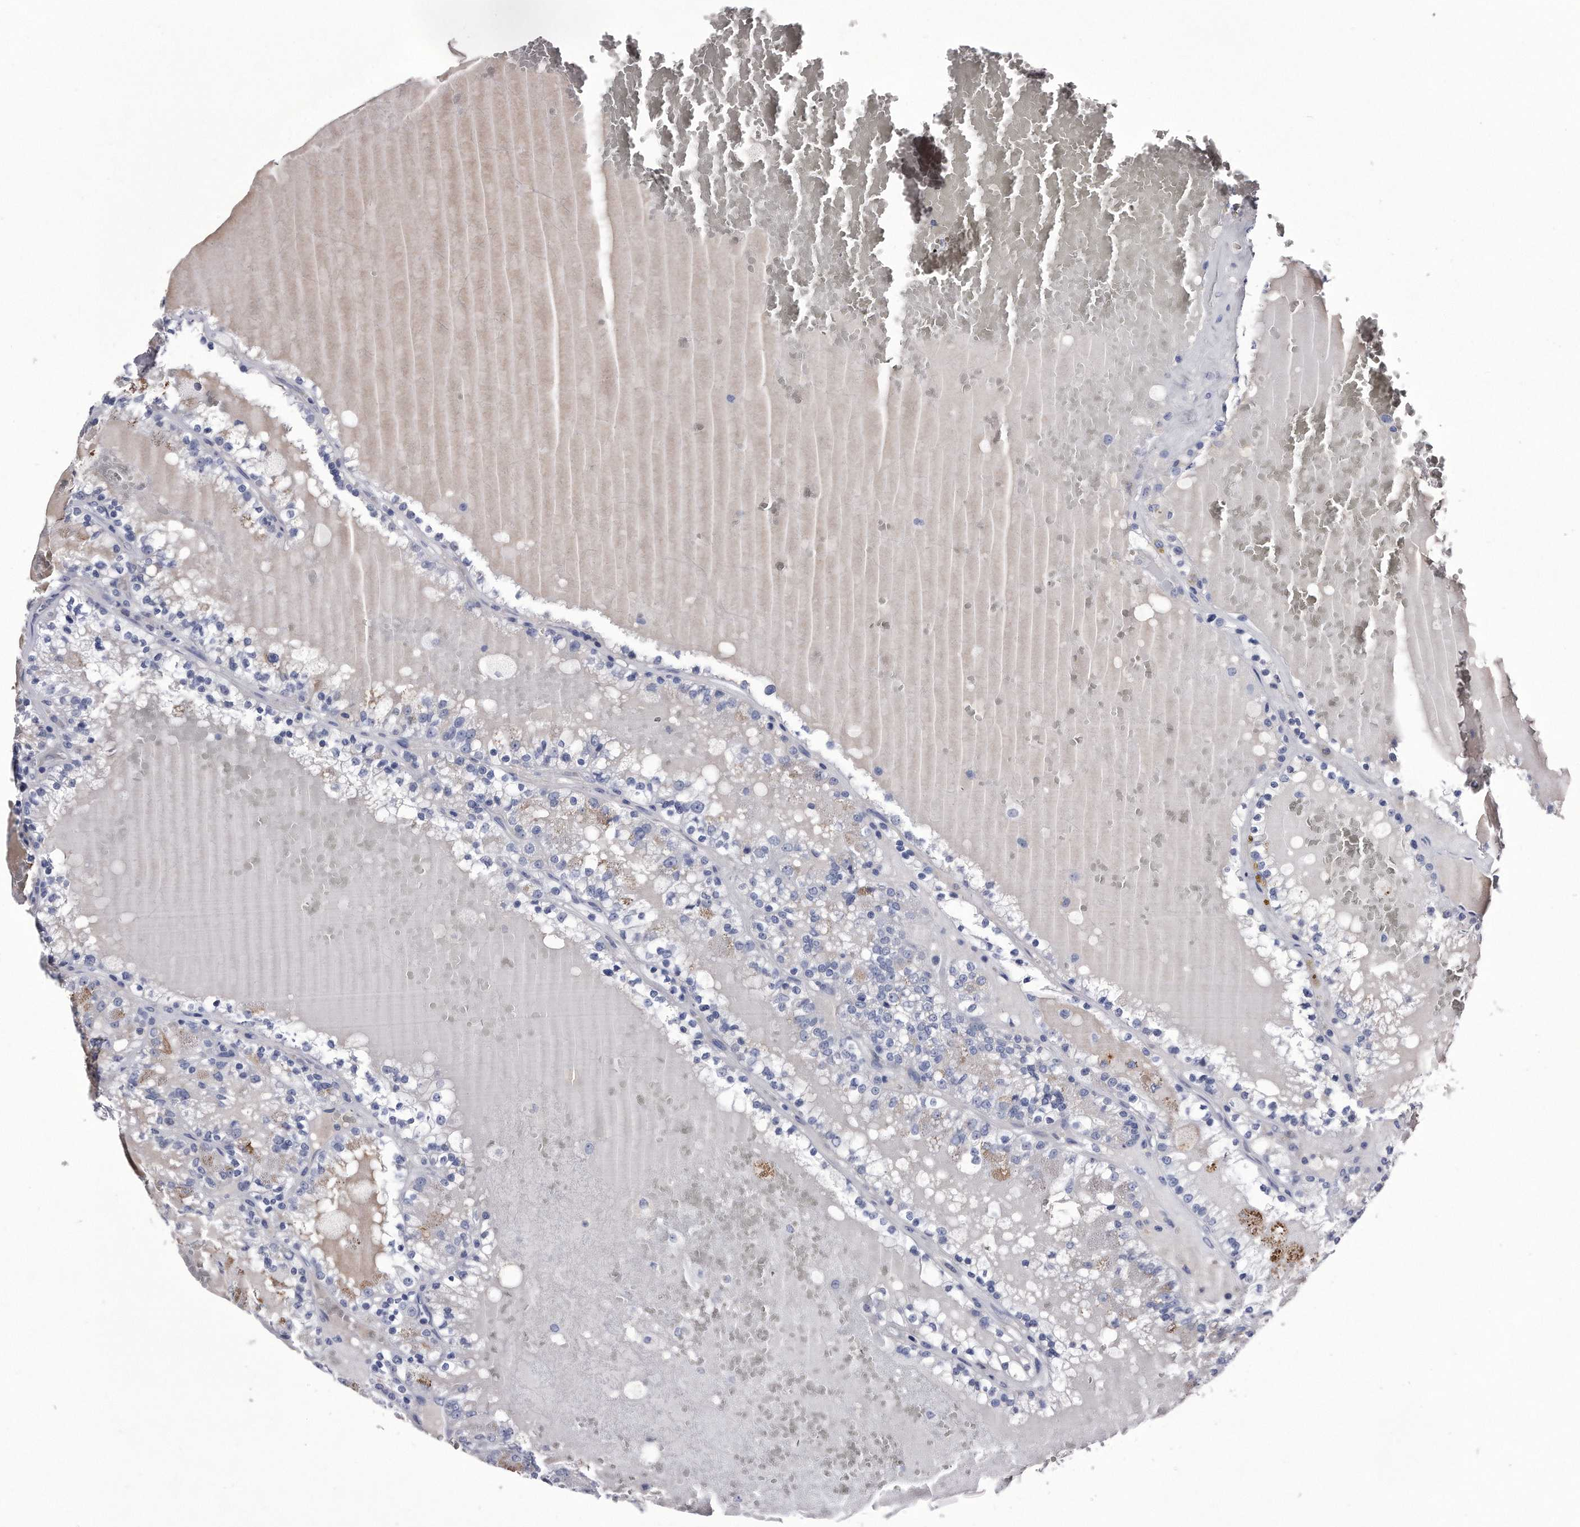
{"staining": {"intensity": "negative", "quantity": "none", "location": "none"}, "tissue": "renal cancer", "cell_type": "Tumor cells", "image_type": "cancer", "snomed": [{"axis": "morphology", "description": "Adenocarcinoma, NOS"}, {"axis": "topography", "description": "Kidney"}], "caption": "Image shows no protein expression in tumor cells of renal cancer tissue.", "gene": "KCTD8", "patient": {"sex": "female", "age": 56}}